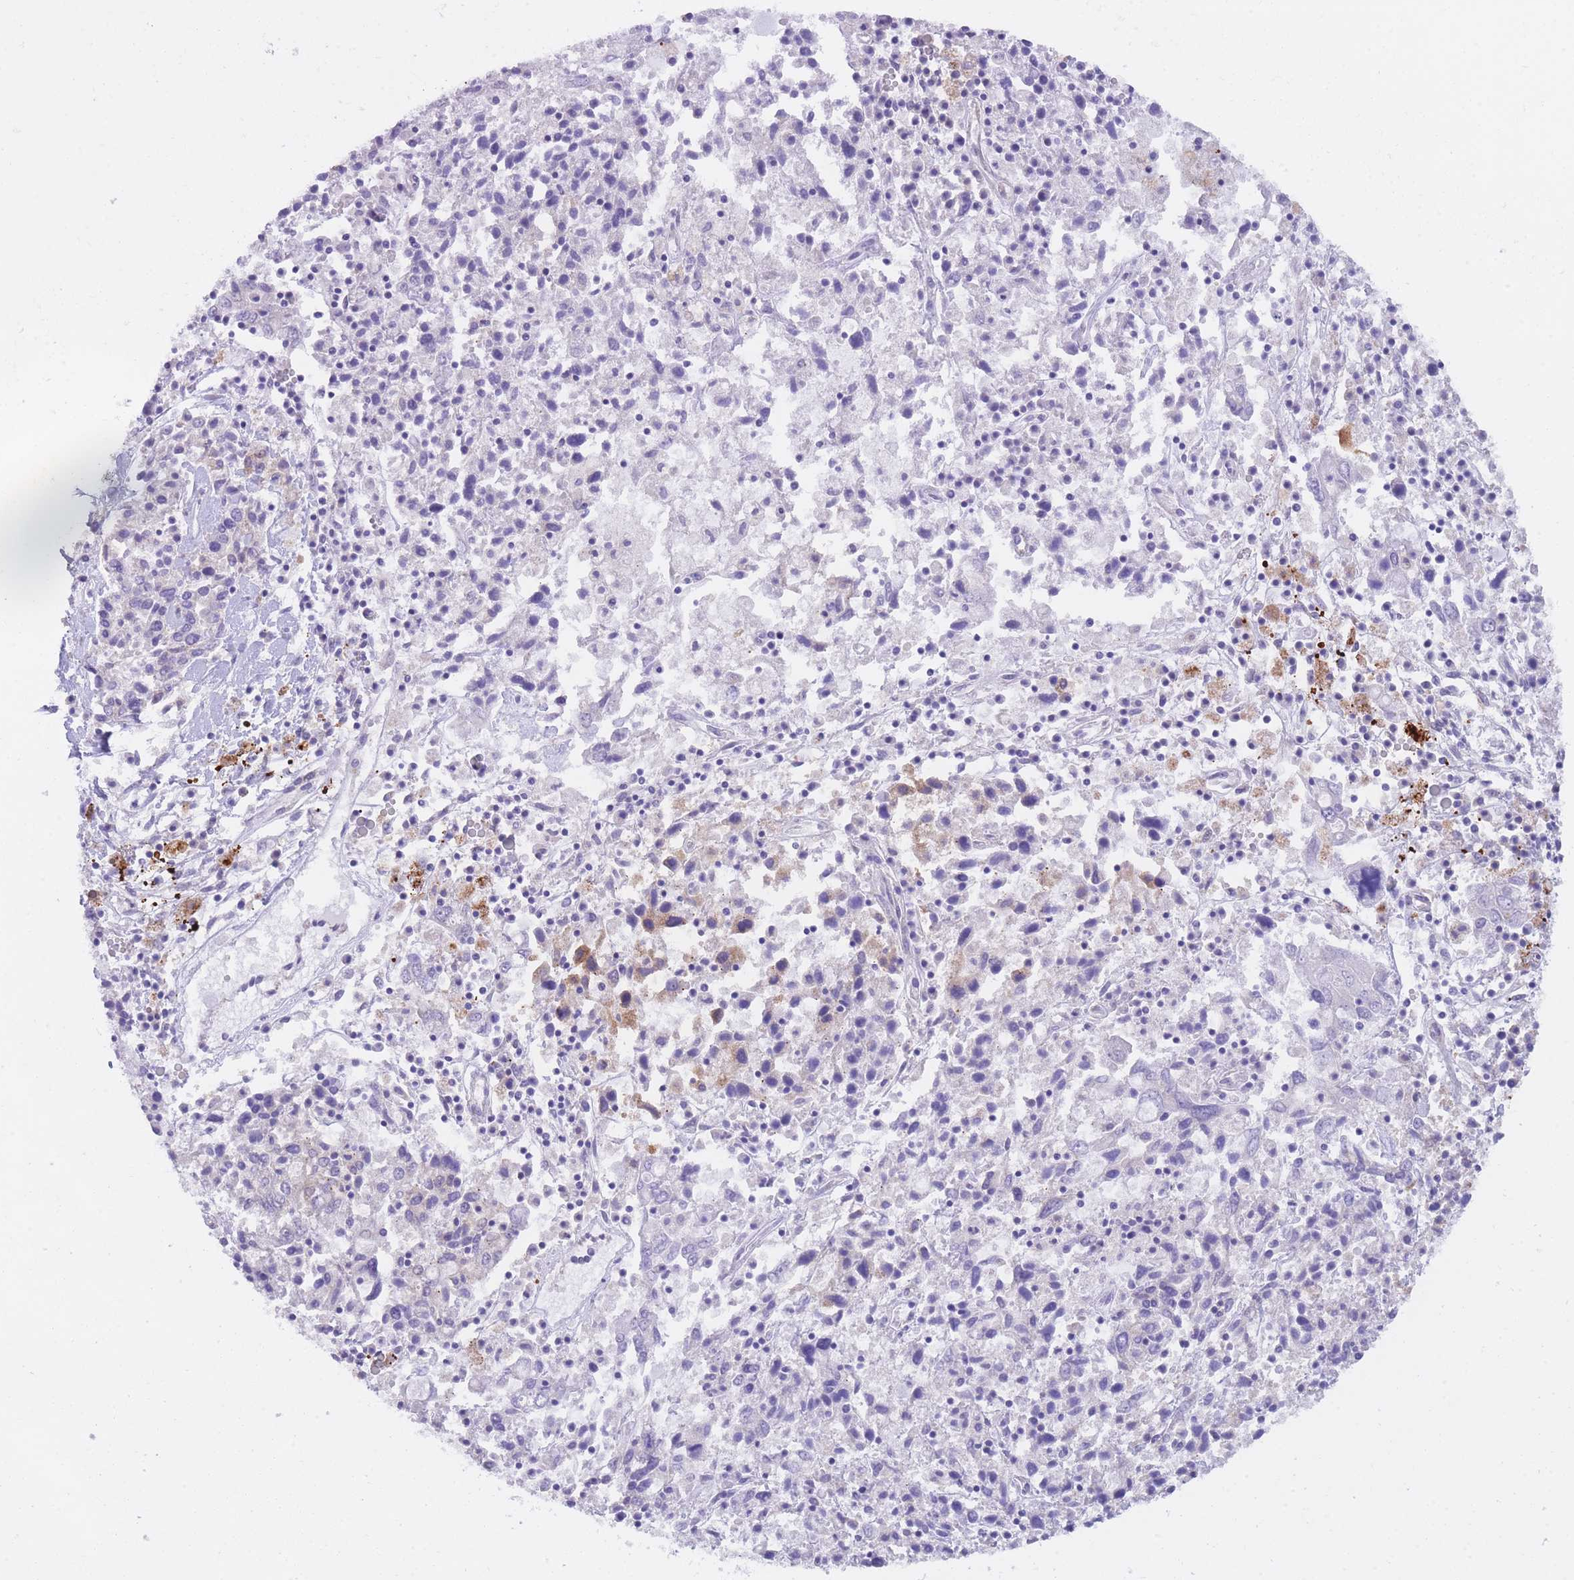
{"staining": {"intensity": "moderate", "quantity": "<25%", "location": "cytoplasmic/membranous"}, "tissue": "ovarian cancer", "cell_type": "Tumor cells", "image_type": "cancer", "snomed": [{"axis": "morphology", "description": "Carcinoma, endometroid"}, {"axis": "topography", "description": "Ovary"}], "caption": "Immunohistochemistry image of human ovarian cancer (endometroid carcinoma) stained for a protein (brown), which reveals low levels of moderate cytoplasmic/membranous positivity in about <25% of tumor cells.", "gene": "QTRT1", "patient": {"sex": "female", "age": 62}}